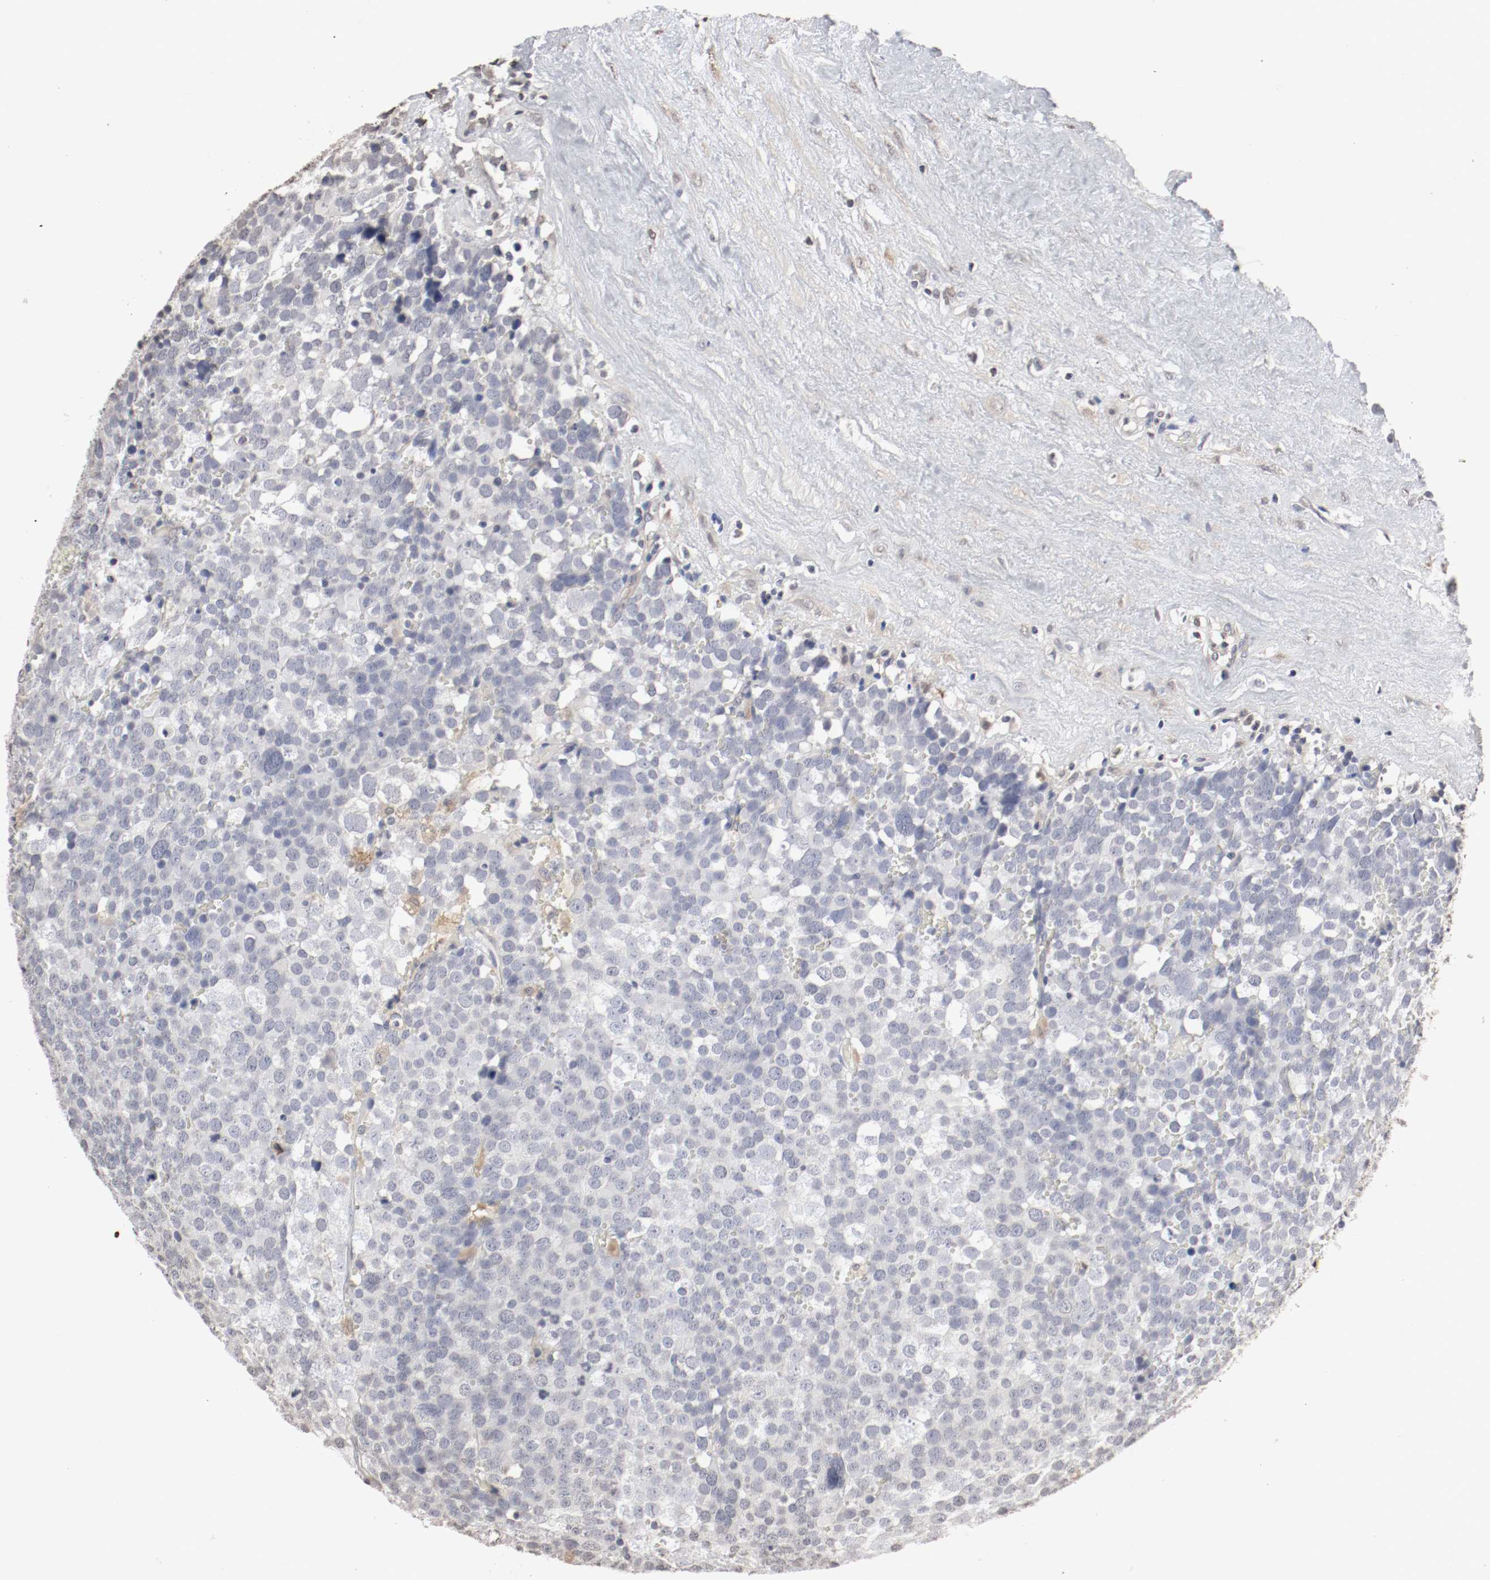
{"staining": {"intensity": "negative", "quantity": "none", "location": "none"}, "tissue": "testis cancer", "cell_type": "Tumor cells", "image_type": "cancer", "snomed": [{"axis": "morphology", "description": "Seminoma, NOS"}, {"axis": "topography", "description": "Testis"}], "caption": "Protein analysis of testis seminoma demonstrates no significant staining in tumor cells.", "gene": "WASL", "patient": {"sex": "male", "age": 71}}